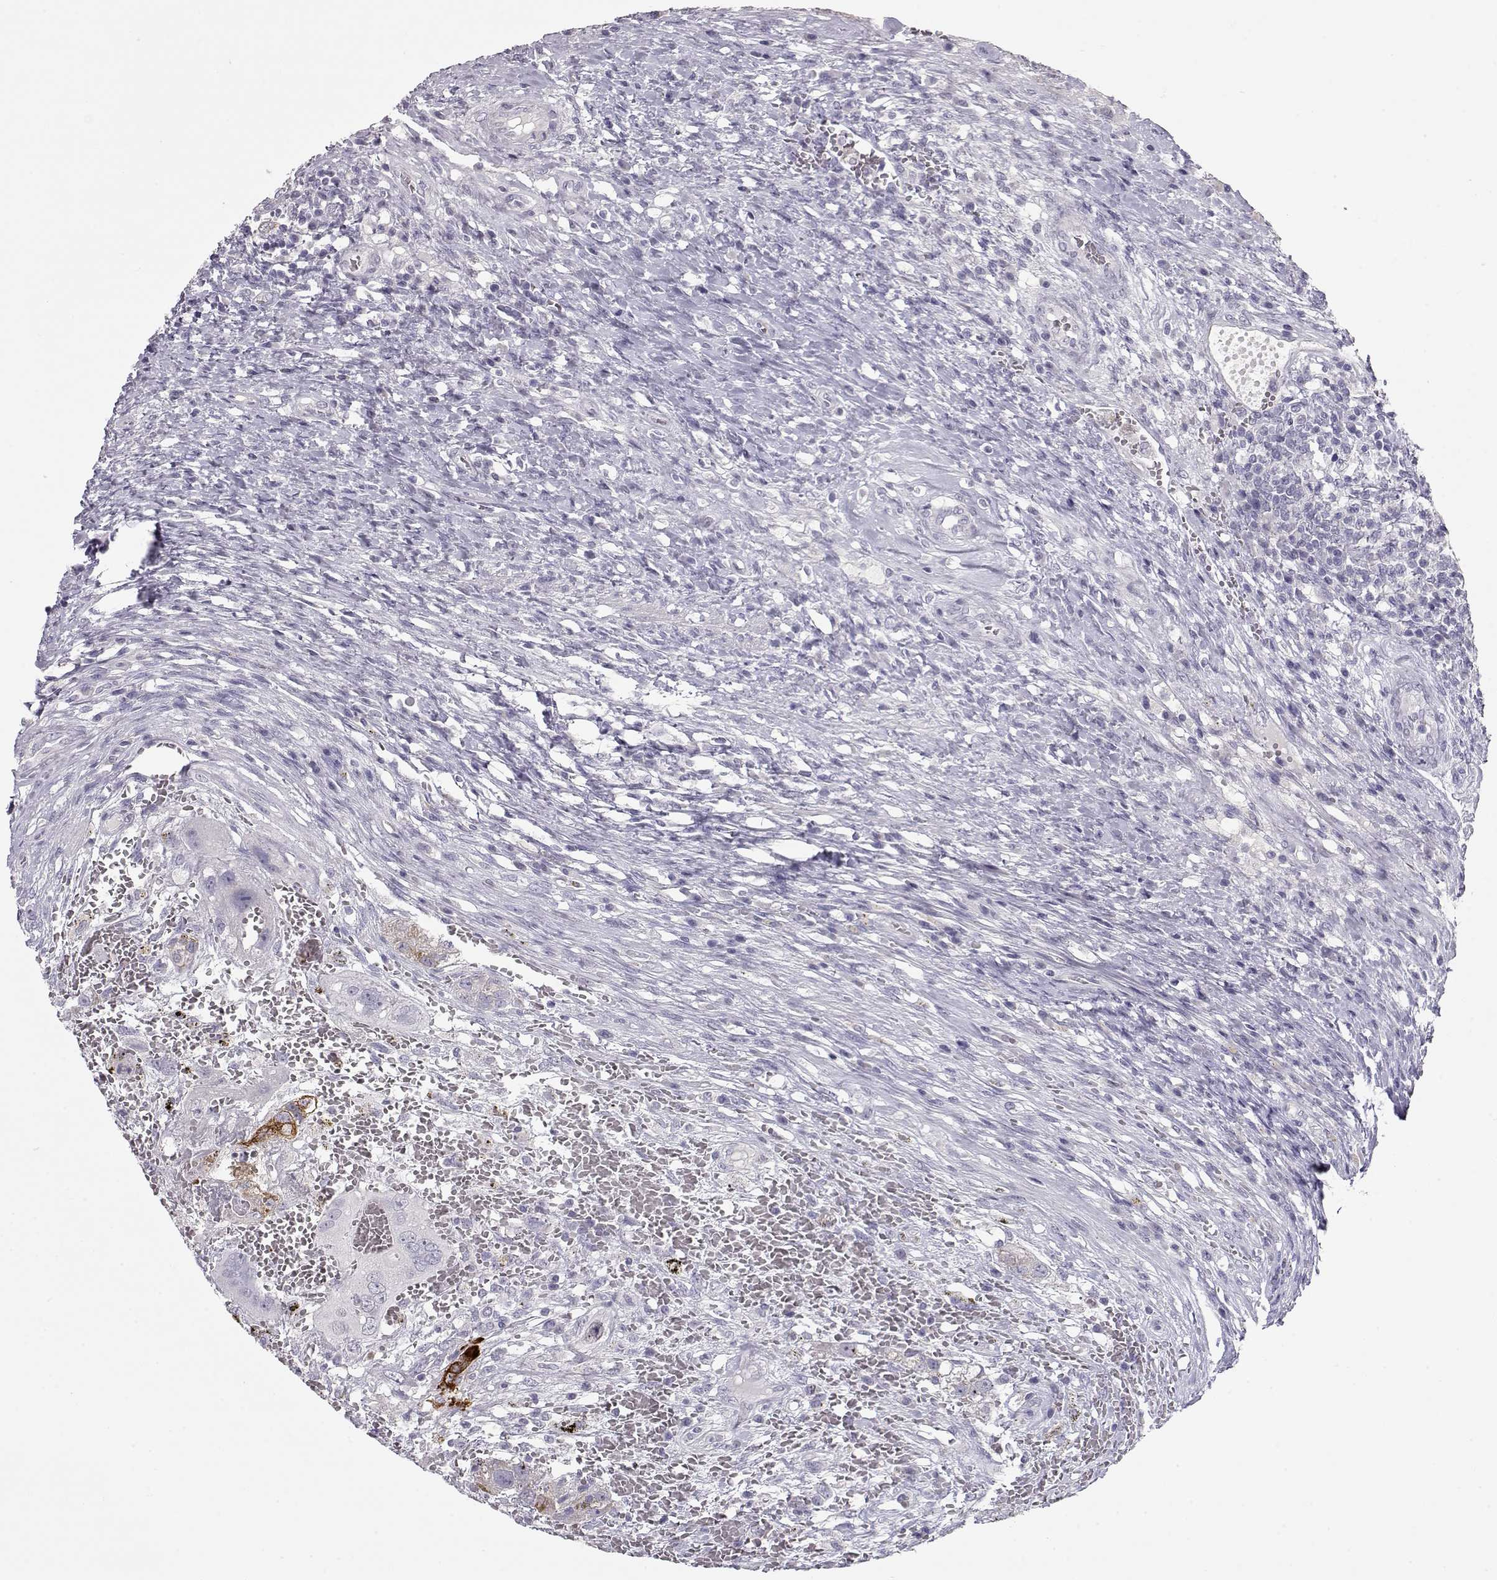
{"staining": {"intensity": "strong", "quantity": "<25%", "location": "cytoplasmic/membranous"}, "tissue": "testis cancer", "cell_type": "Tumor cells", "image_type": "cancer", "snomed": [{"axis": "morphology", "description": "Carcinoma, Embryonal, NOS"}, {"axis": "topography", "description": "Testis"}], "caption": "Testis embryonal carcinoma tissue reveals strong cytoplasmic/membranous positivity in about <25% of tumor cells", "gene": "LAMB3", "patient": {"sex": "male", "age": 26}}